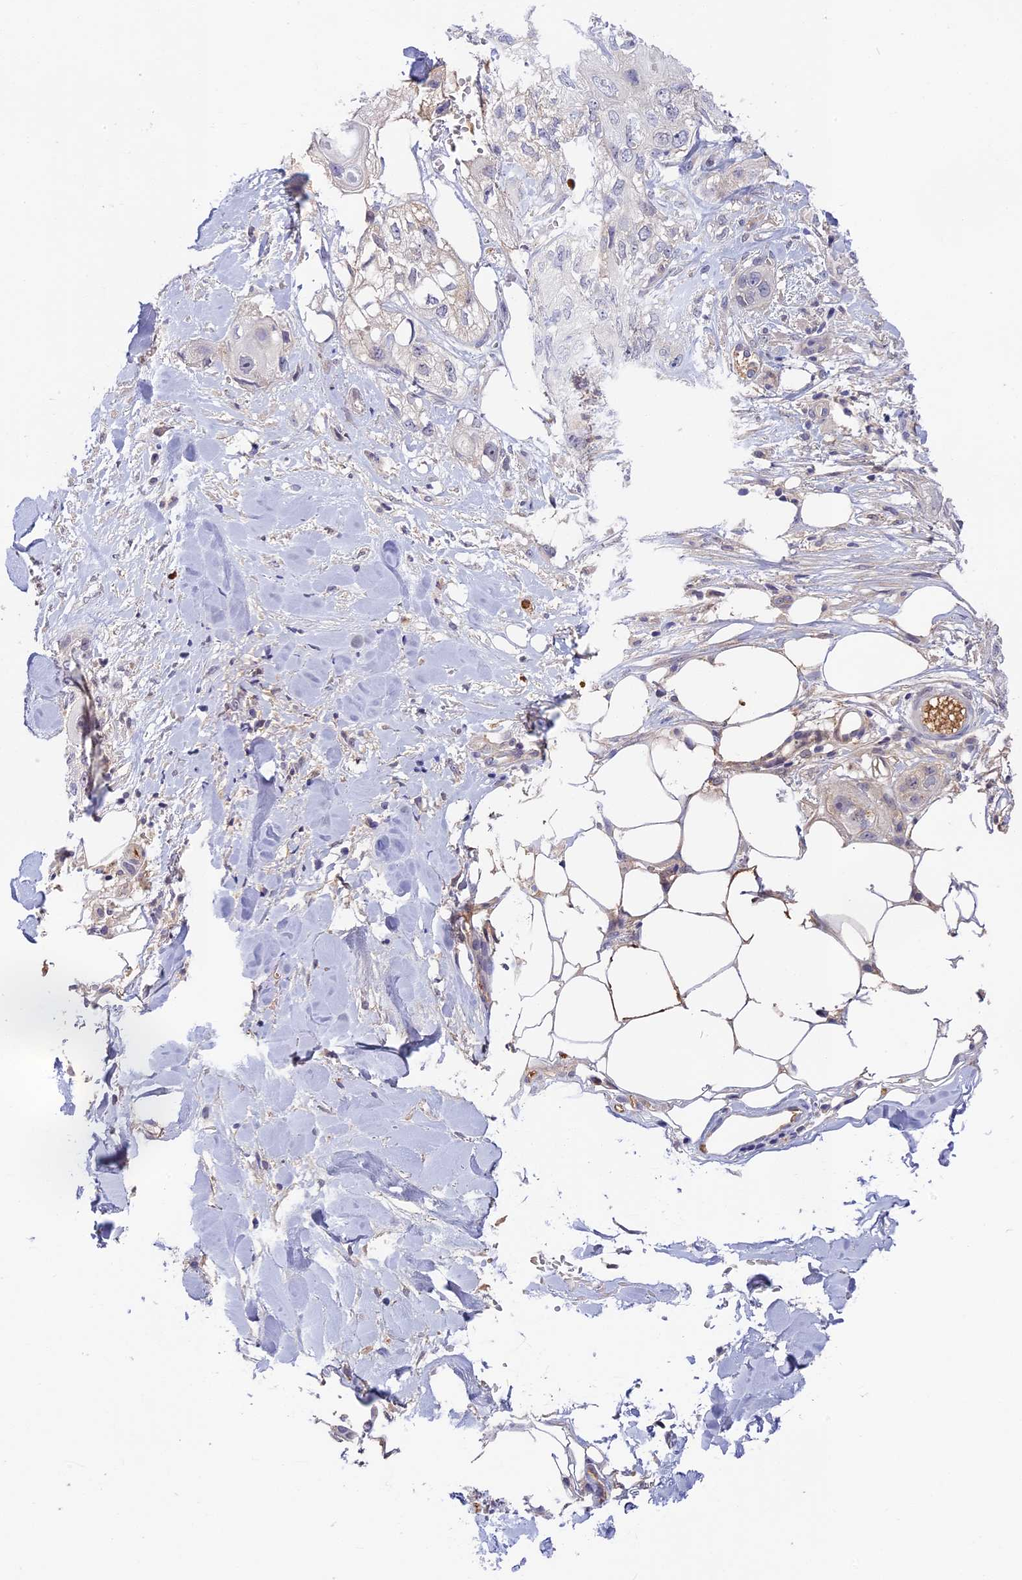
{"staining": {"intensity": "negative", "quantity": "none", "location": "none"}, "tissue": "skin cancer", "cell_type": "Tumor cells", "image_type": "cancer", "snomed": [{"axis": "morphology", "description": "Normal tissue, NOS"}, {"axis": "morphology", "description": "Squamous cell carcinoma, NOS"}, {"axis": "topography", "description": "Skin"}], "caption": "High power microscopy histopathology image of an immunohistochemistry (IHC) histopathology image of skin squamous cell carcinoma, revealing no significant expression in tumor cells. (IHC, brightfield microscopy, high magnification).", "gene": "ADGRD1", "patient": {"sex": "male", "age": 72}}